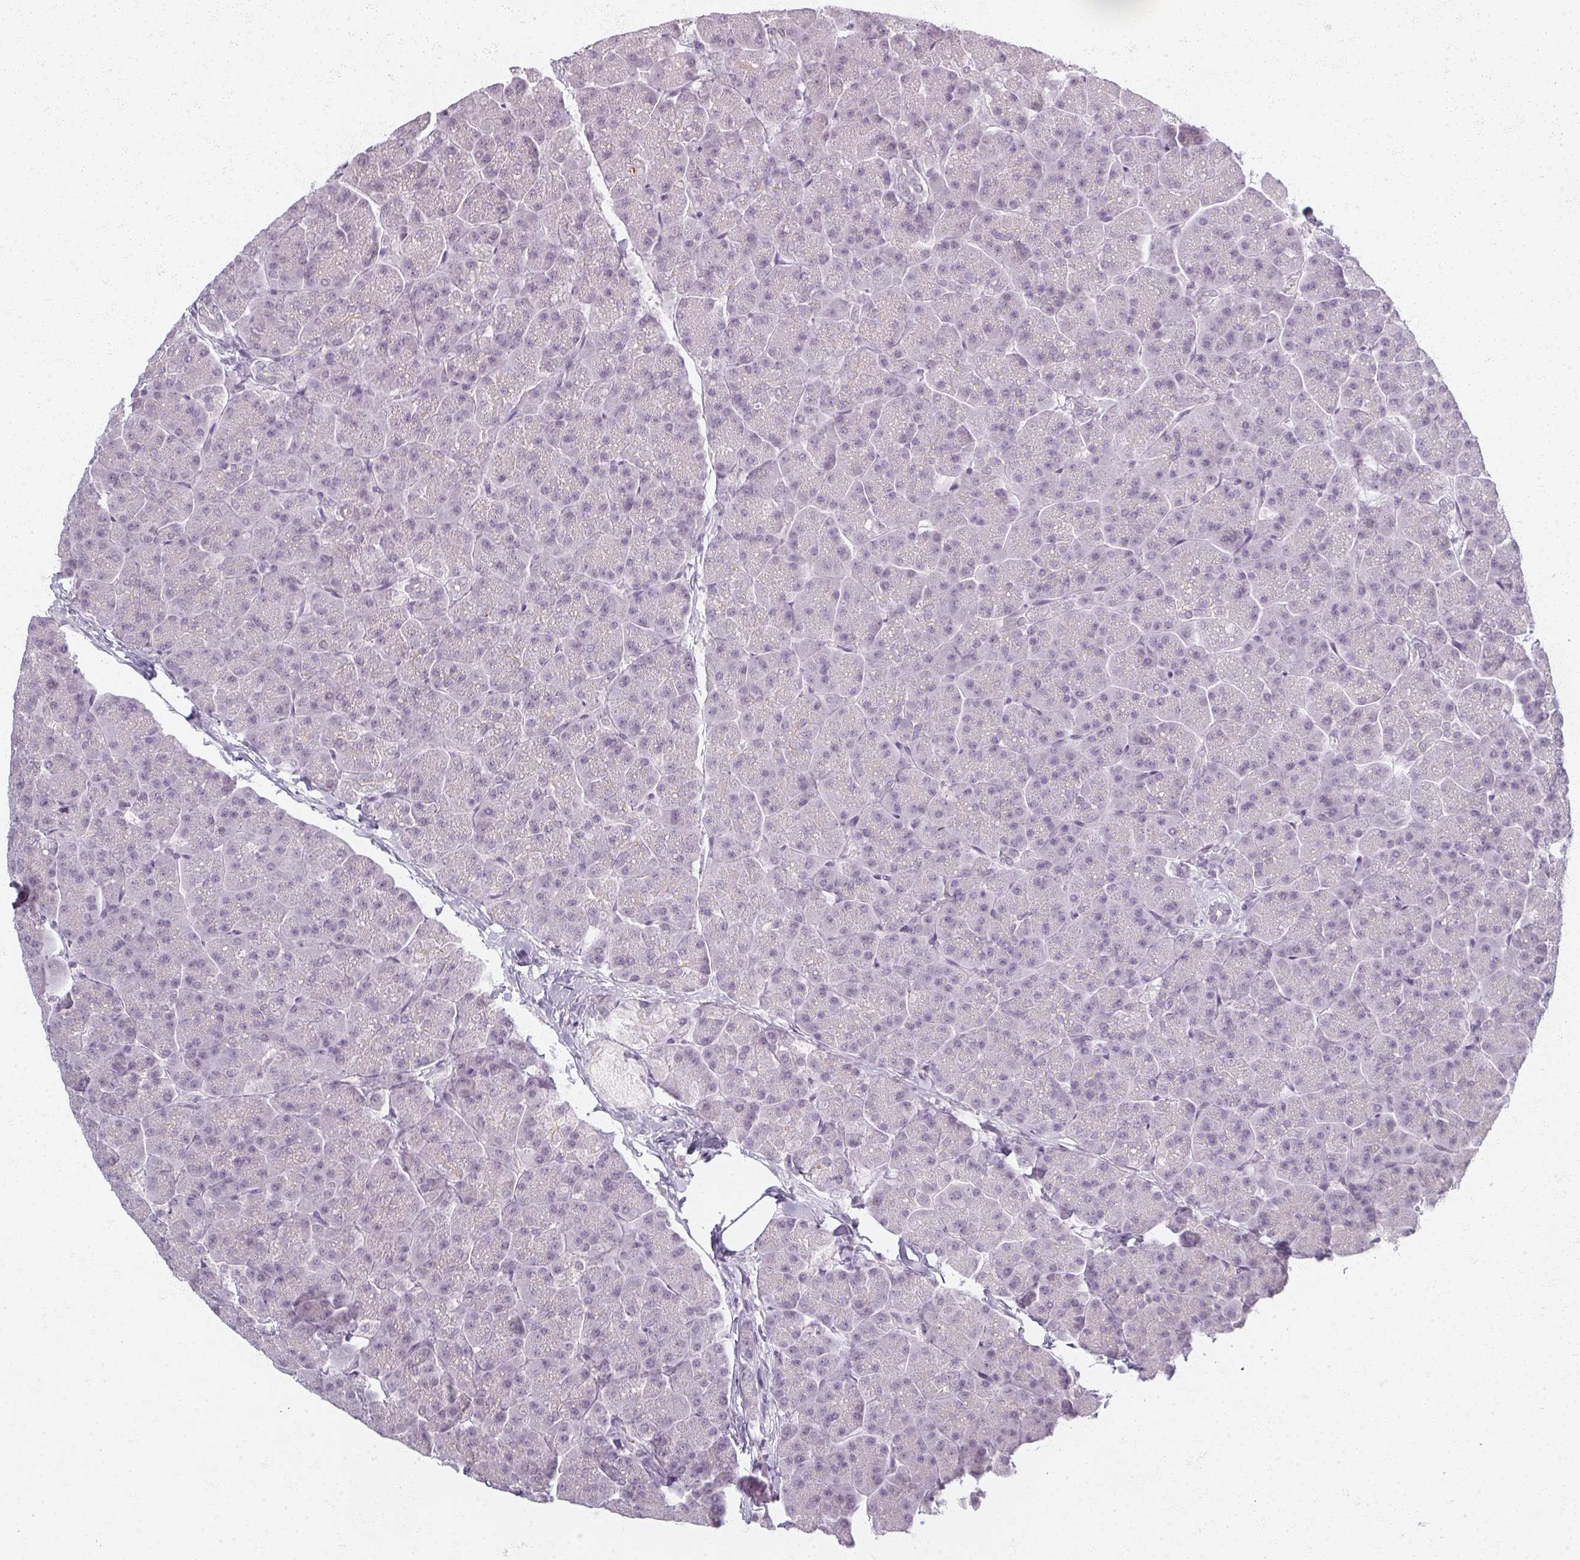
{"staining": {"intensity": "negative", "quantity": "none", "location": "none"}, "tissue": "pancreas", "cell_type": "Exocrine glandular cells", "image_type": "normal", "snomed": [{"axis": "morphology", "description": "Normal tissue, NOS"}, {"axis": "topography", "description": "Pancreas"}, {"axis": "topography", "description": "Peripheral nerve tissue"}], "caption": "IHC micrograph of unremarkable human pancreas stained for a protein (brown), which shows no staining in exocrine glandular cells.", "gene": "RFPL2", "patient": {"sex": "male", "age": 54}}